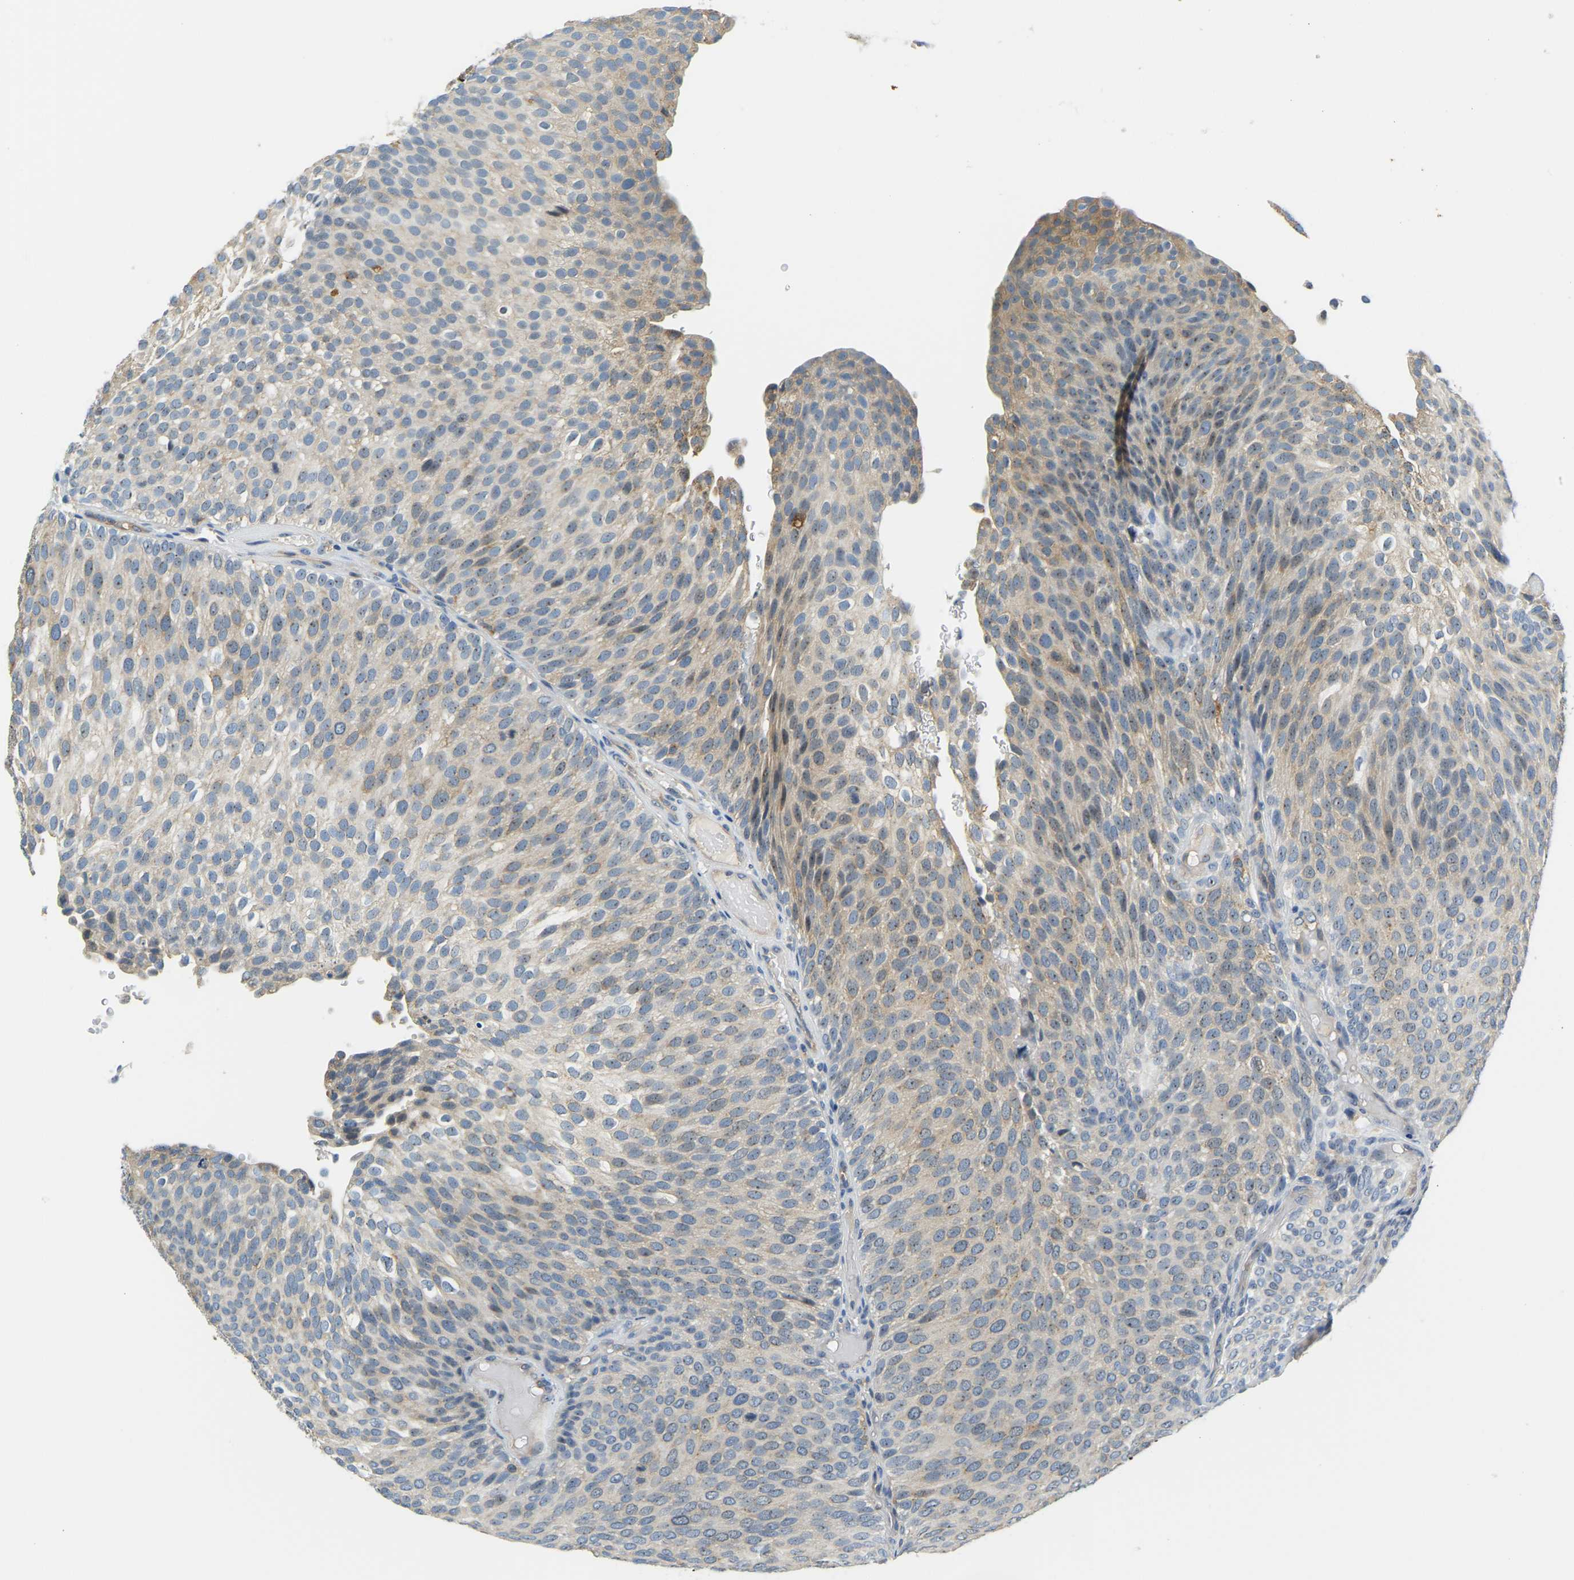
{"staining": {"intensity": "moderate", "quantity": "<25%", "location": "cytoplasmic/membranous,nuclear"}, "tissue": "urothelial cancer", "cell_type": "Tumor cells", "image_type": "cancer", "snomed": [{"axis": "morphology", "description": "Urothelial carcinoma, Low grade"}, {"axis": "topography", "description": "Urinary bladder"}], "caption": "Immunohistochemistry (IHC) (DAB (3,3'-diaminobenzidine)) staining of human low-grade urothelial carcinoma shows moderate cytoplasmic/membranous and nuclear protein expression in about <25% of tumor cells.", "gene": "RRP1", "patient": {"sex": "male", "age": 78}}